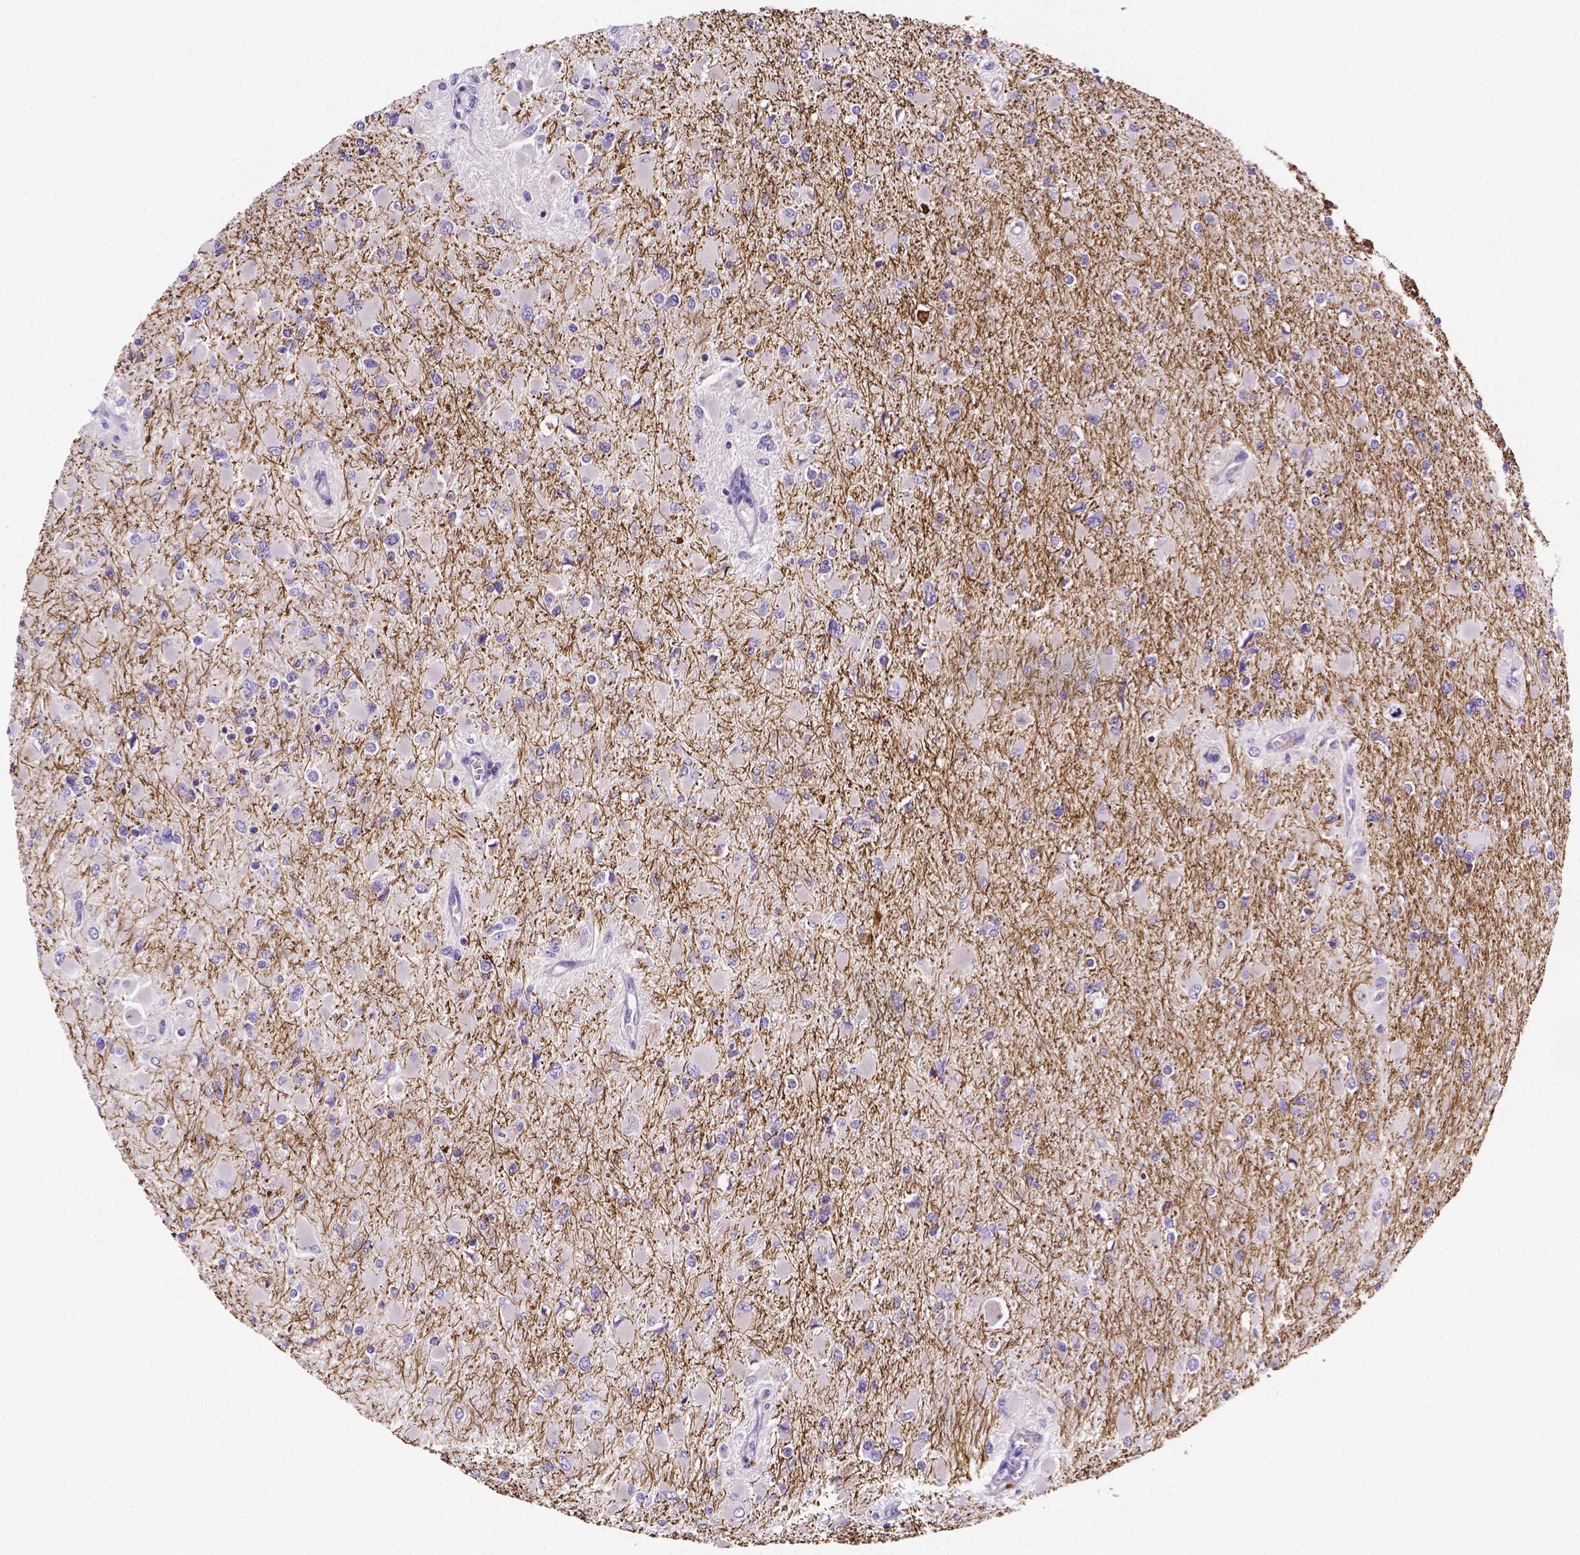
{"staining": {"intensity": "negative", "quantity": "none", "location": "none"}, "tissue": "glioma", "cell_type": "Tumor cells", "image_type": "cancer", "snomed": [{"axis": "morphology", "description": "Glioma, malignant, High grade"}, {"axis": "topography", "description": "Cerebral cortex"}], "caption": "This is an IHC photomicrograph of glioma. There is no staining in tumor cells.", "gene": "NRGN", "patient": {"sex": "female", "age": 36}}